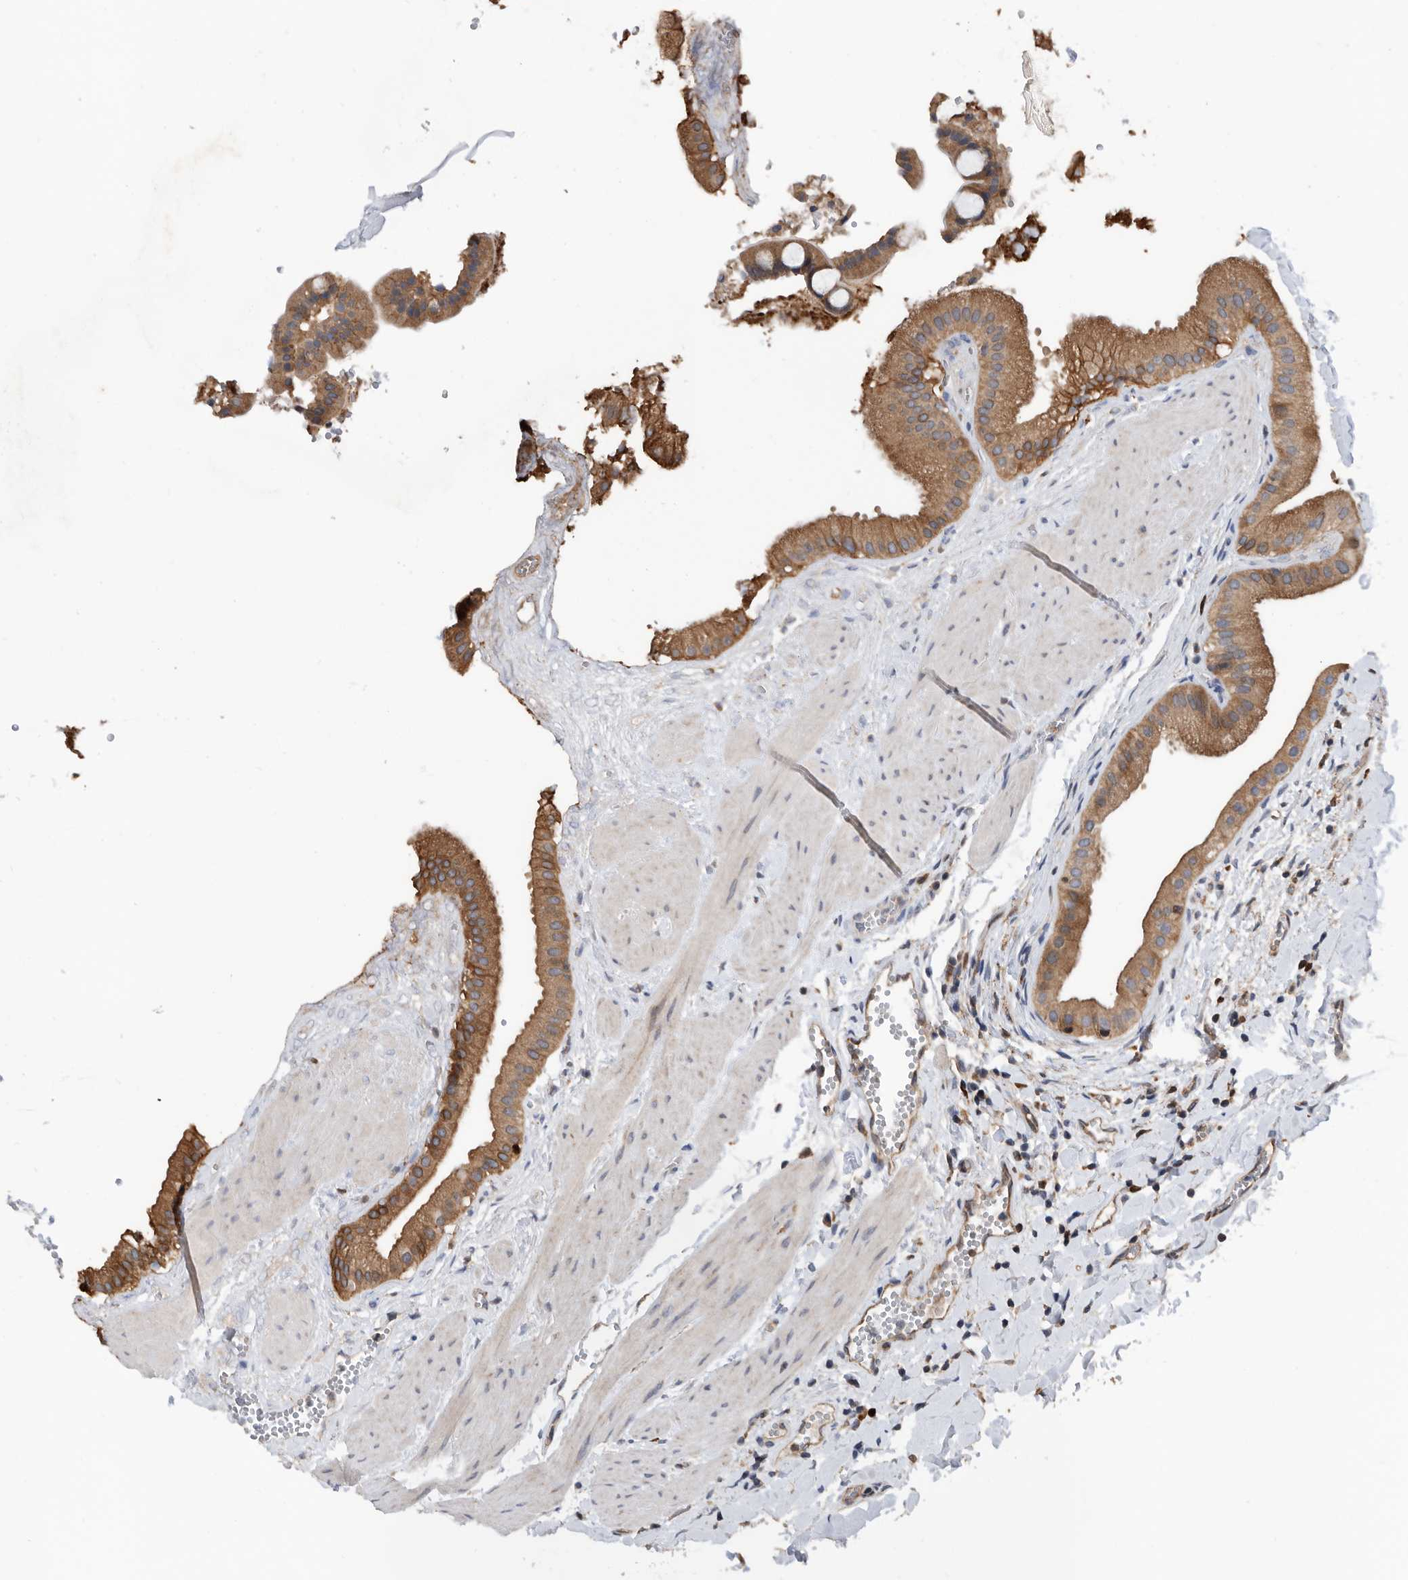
{"staining": {"intensity": "strong", "quantity": ">75%", "location": "cytoplasmic/membranous"}, "tissue": "gallbladder", "cell_type": "Glandular cells", "image_type": "normal", "snomed": [{"axis": "morphology", "description": "Normal tissue, NOS"}, {"axis": "topography", "description": "Gallbladder"}], "caption": "Immunohistochemical staining of unremarkable gallbladder exhibits >75% levels of strong cytoplasmic/membranous protein expression in about >75% of glandular cells.", "gene": "ATAD2", "patient": {"sex": "male", "age": 55}}